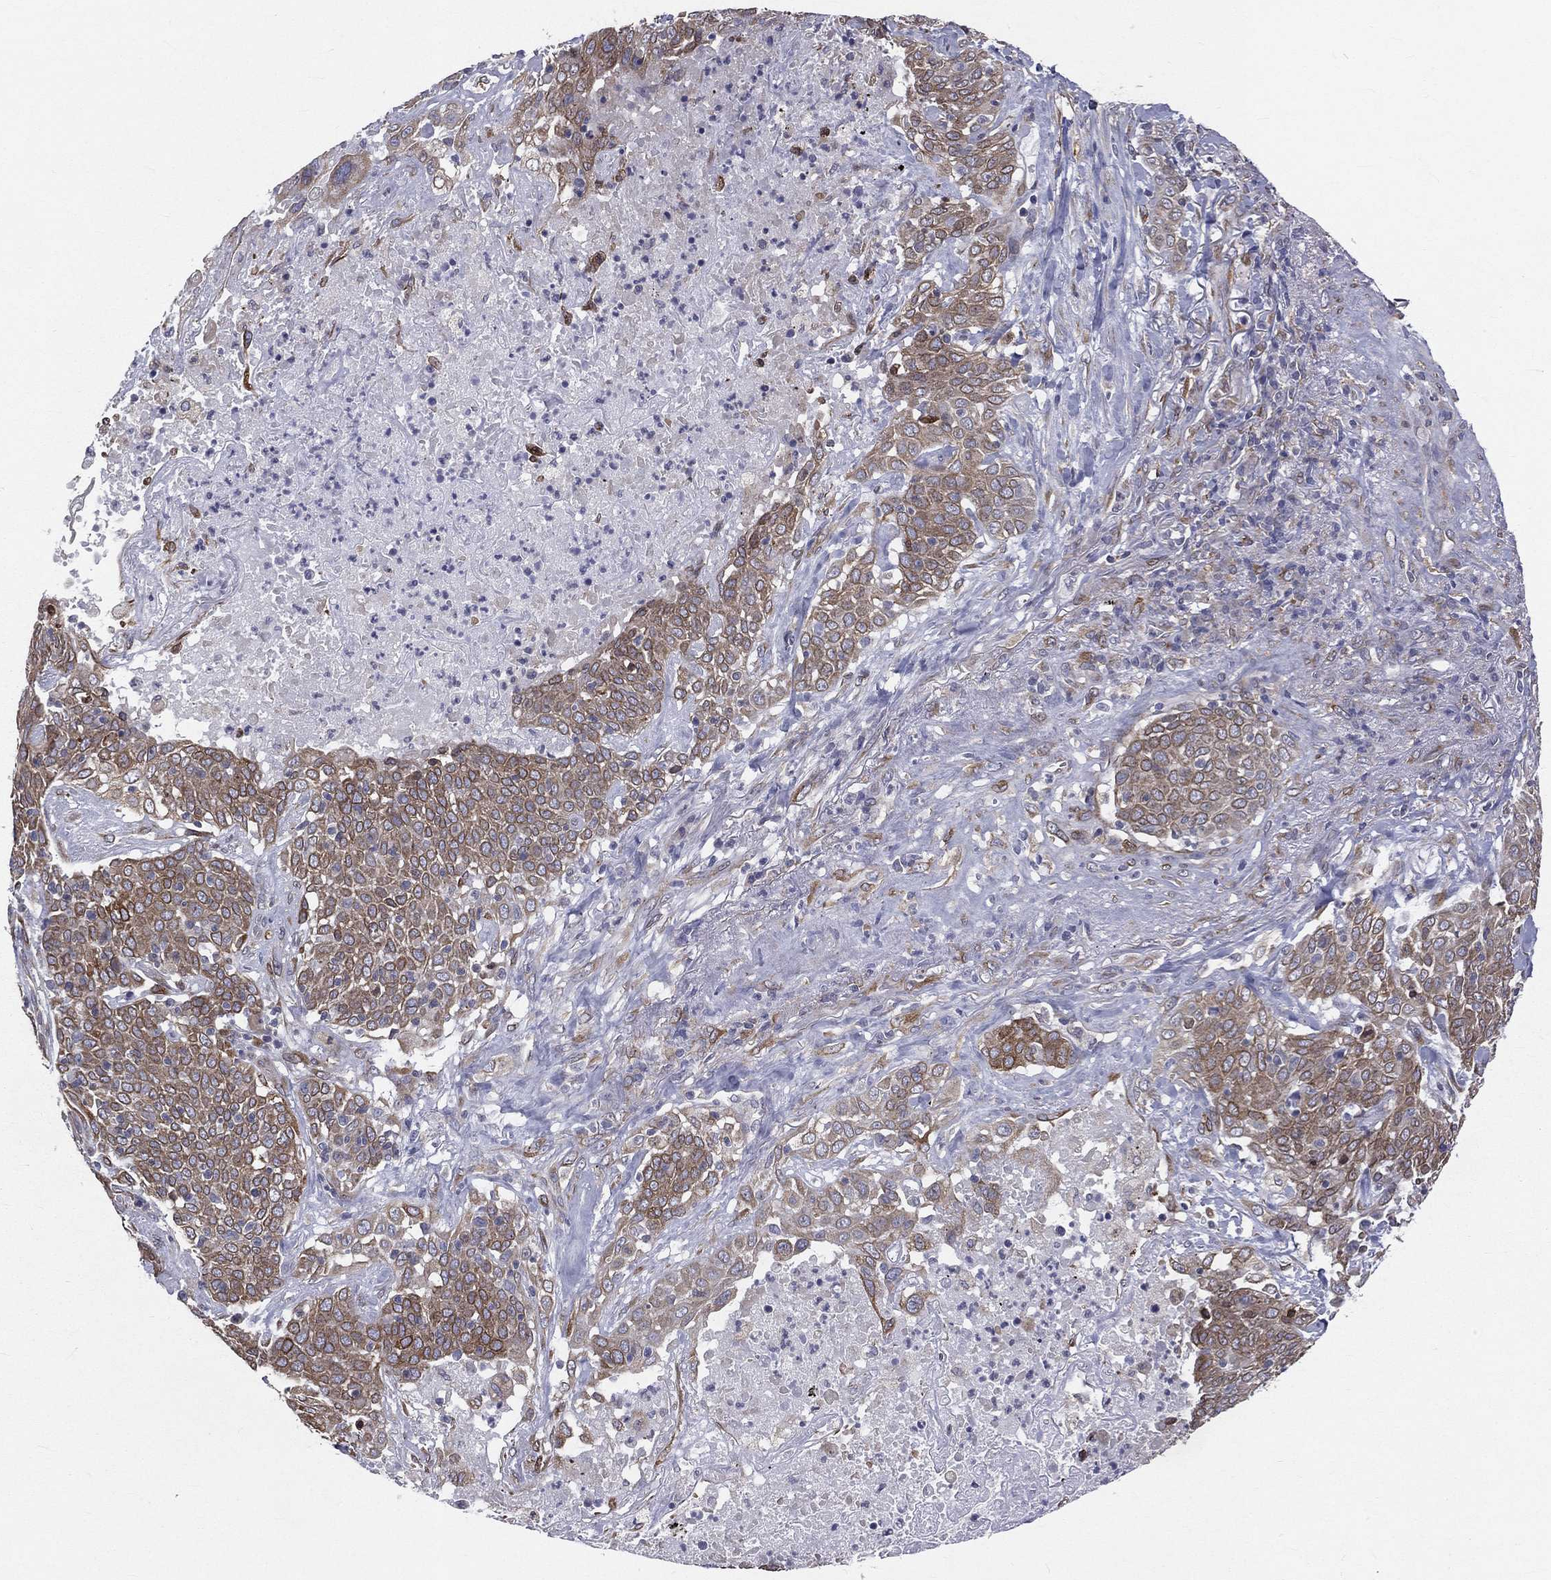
{"staining": {"intensity": "weak", "quantity": ">75%", "location": "cytoplasmic/membranous"}, "tissue": "lung cancer", "cell_type": "Tumor cells", "image_type": "cancer", "snomed": [{"axis": "morphology", "description": "Squamous cell carcinoma, NOS"}, {"axis": "topography", "description": "Lung"}], "caption": "The histopathology image demonstrates immunohistochemical staining of lung cancer (squamous cell carcinoma). There is weak cytoplasmic/membranous staining is present in about >75% of tumor cells.", "gene": "PGRMC1", "patient": {"sex": "male", "age": 82}}